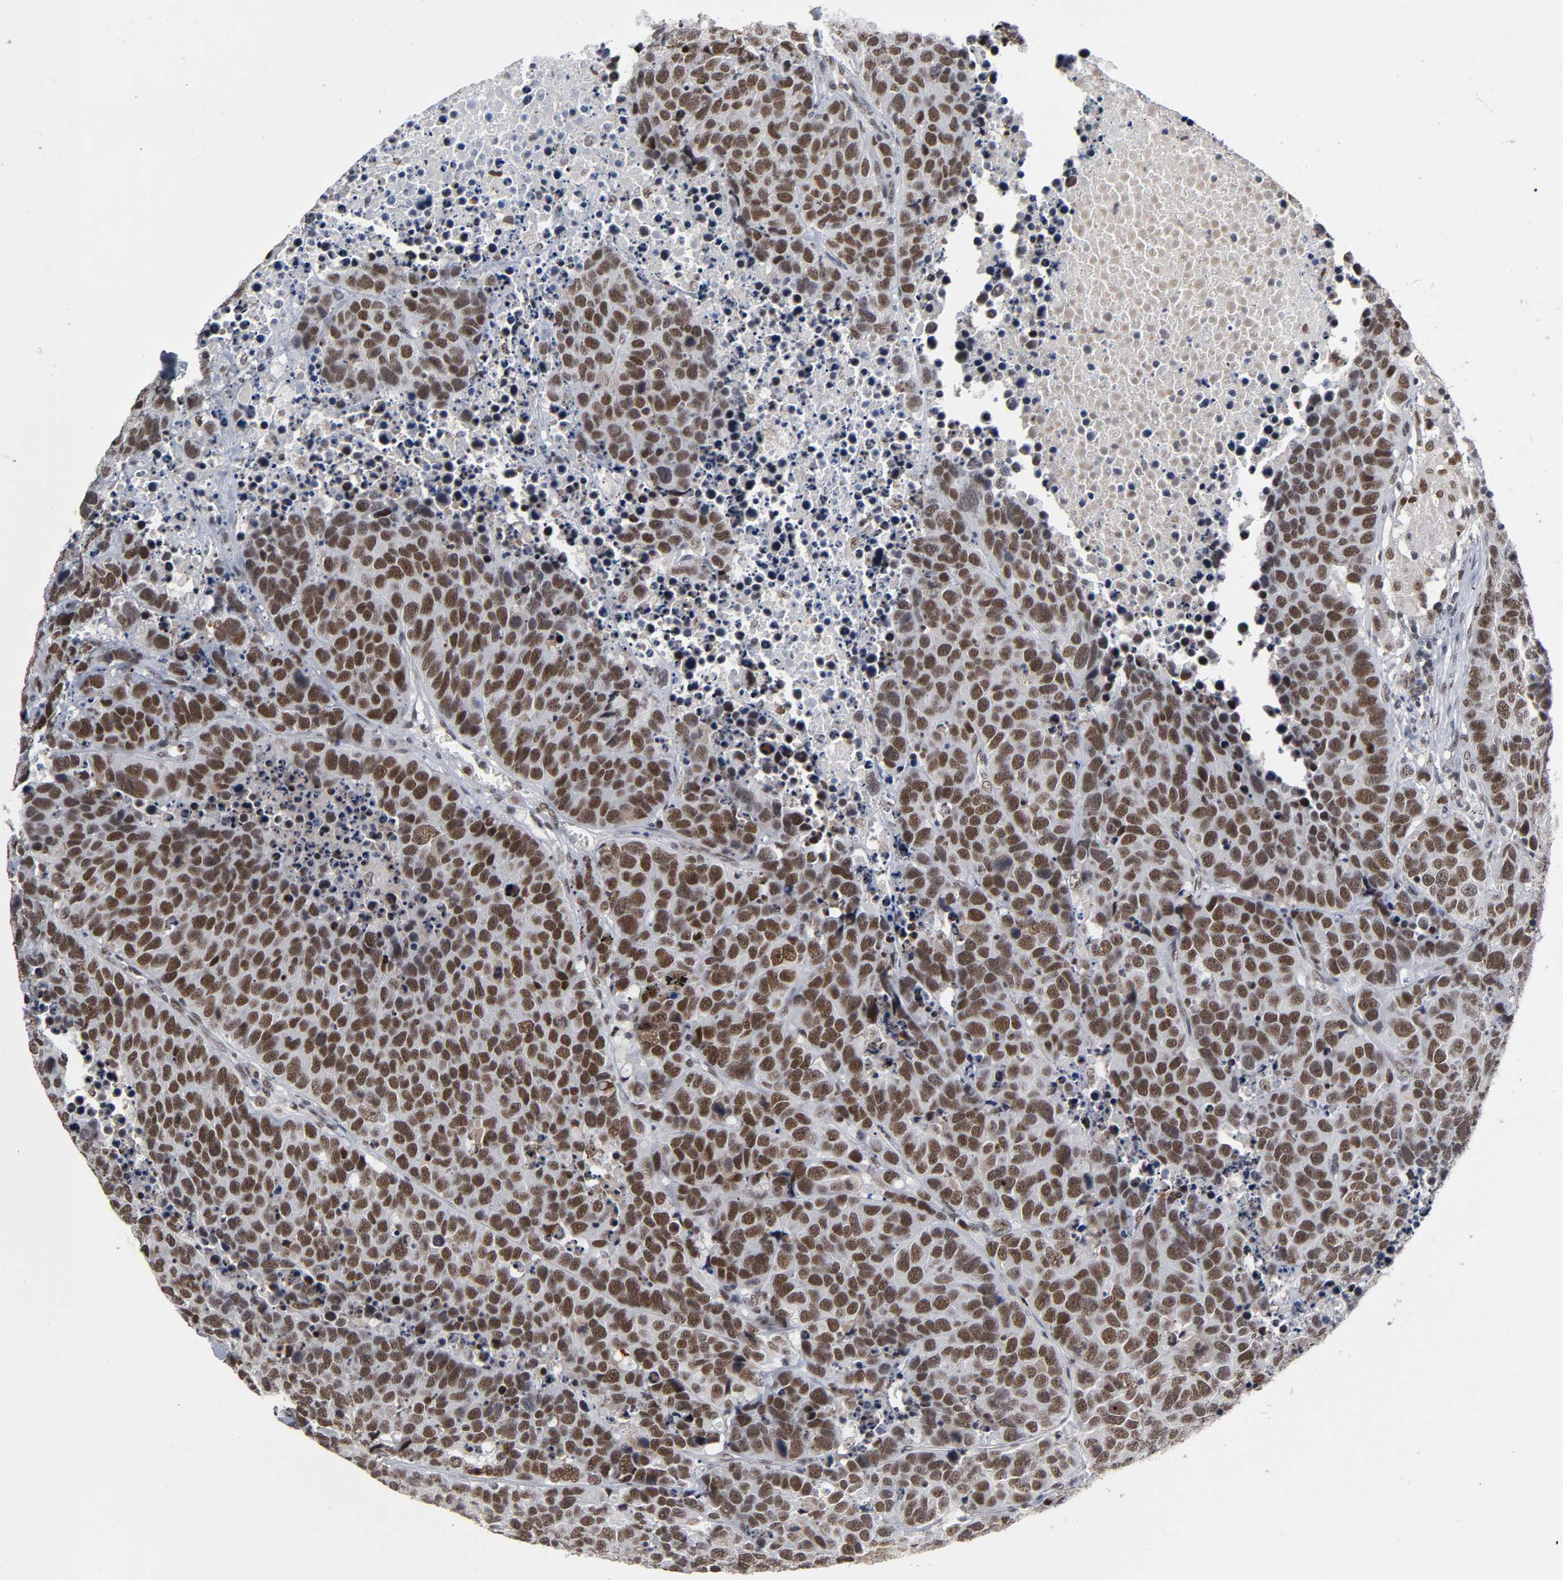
{"staining": {"intensity": "strong", "quantity": ">75%", "location": "nuclear"}, "tissue": "carcinoid", "cell_type": "Tumor cells", "image_type": "cancer", "snomed": [{"axis": "morphology", "description": "Carcinoid, malignant, NOS"}, {"axis": "topography", "description": "Lung"}], "caption": "This is an image of immunohistochemistry (IHC) staining of carcinoid, which shows strong positivity in the nuclear of tumor cells.", "gene": "TRIM33", "patient": {"sex": "male", "age": 60}}